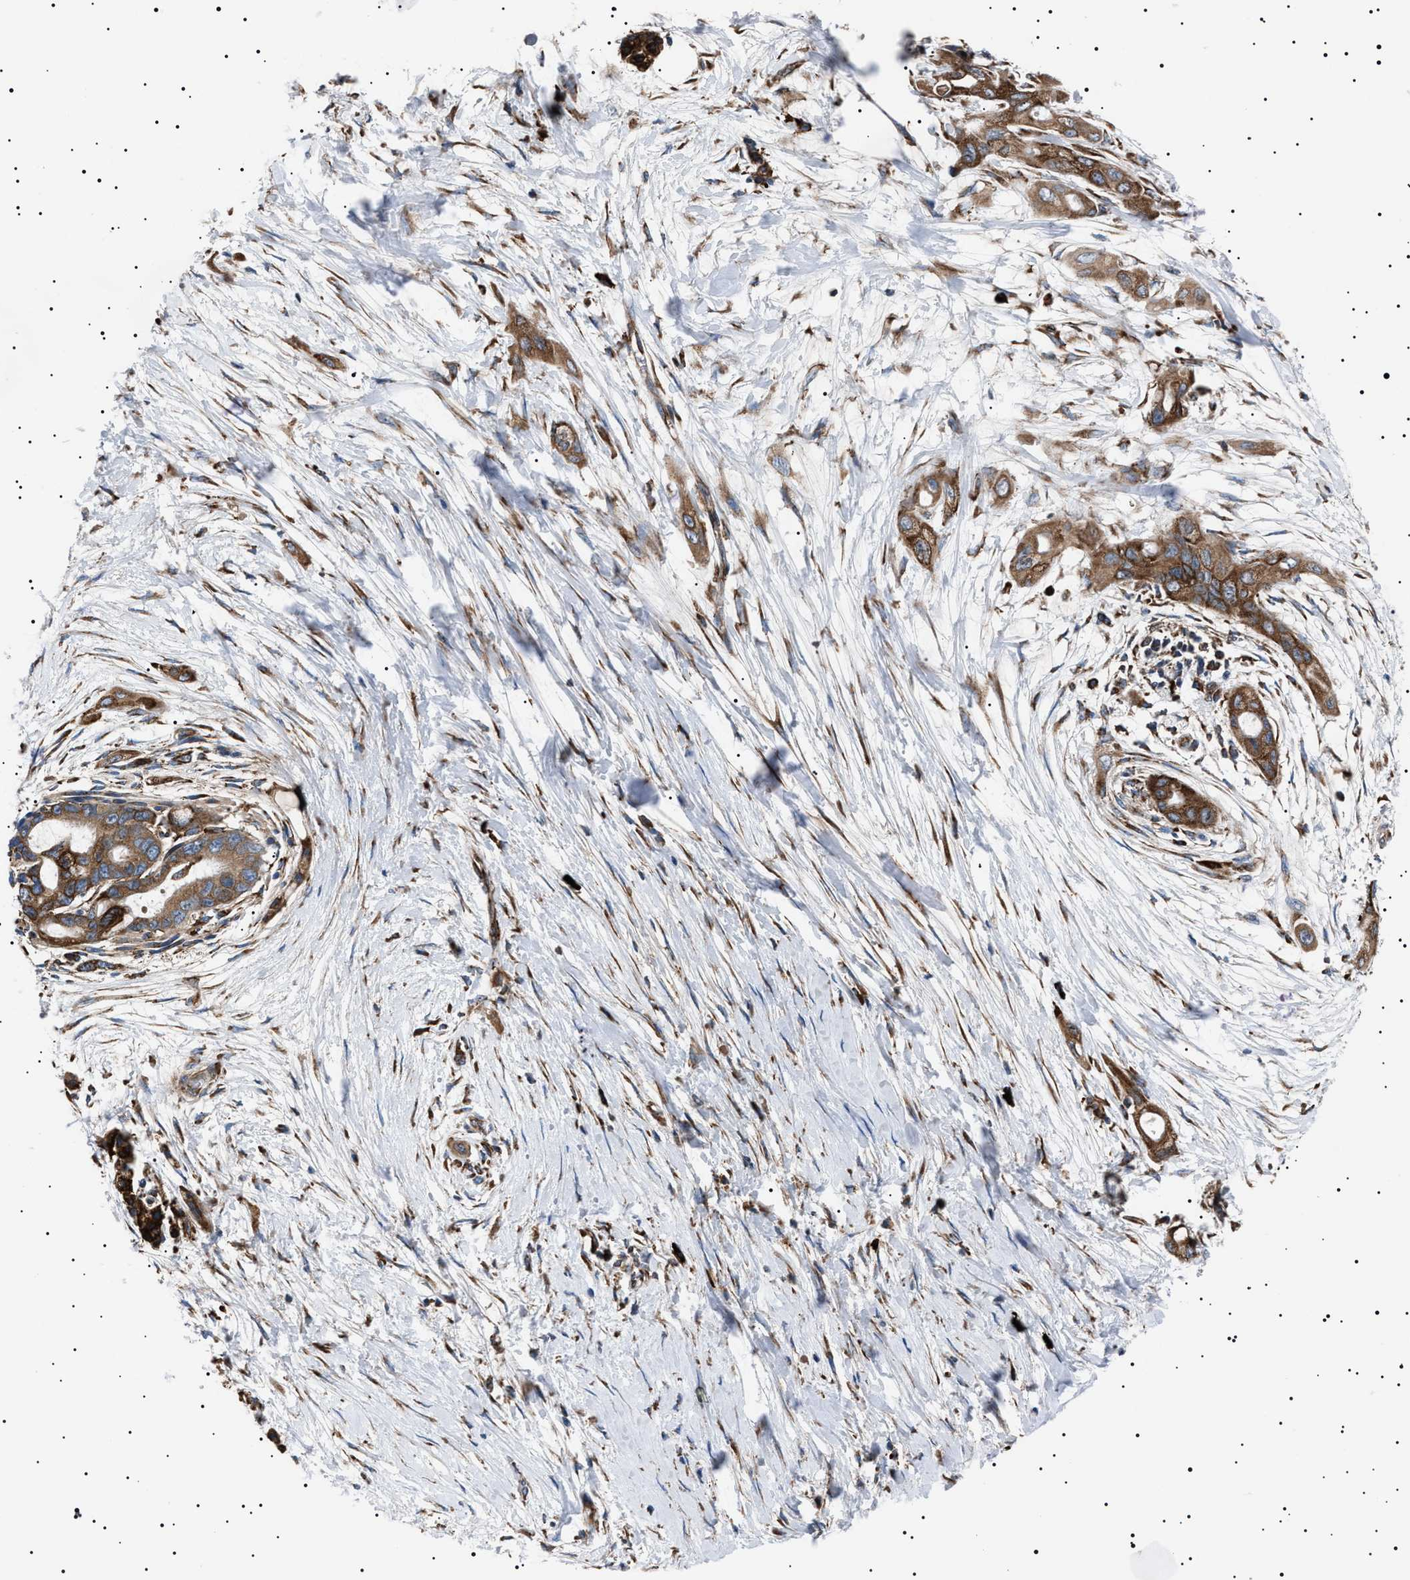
{"staining": {"intensity": "moderate", "quantity": ">75%", "location": "cytoplasmic/membranous"}, "tissue": "pancreatic cancer", "cell_type": "Tumor cells", "image_type": "cancer", "snomed": [{"axis": "morphology", "description": "Adenocarcinoma, NOS"}, {"axis": "topography", "description": "Pancreas"}], "caption": "Pancreatic cancer (adenocarcinoma) stained for a protein reveals moderate cytoplasmic/membranous positivity in tumor cells. The staining was performed using DAB, with brown indicating positive protein expression. Nuclei are stained blue with hematoxylin.", "gene": "TOP1MT", "patient": {"sex": "male", "age": 59}}